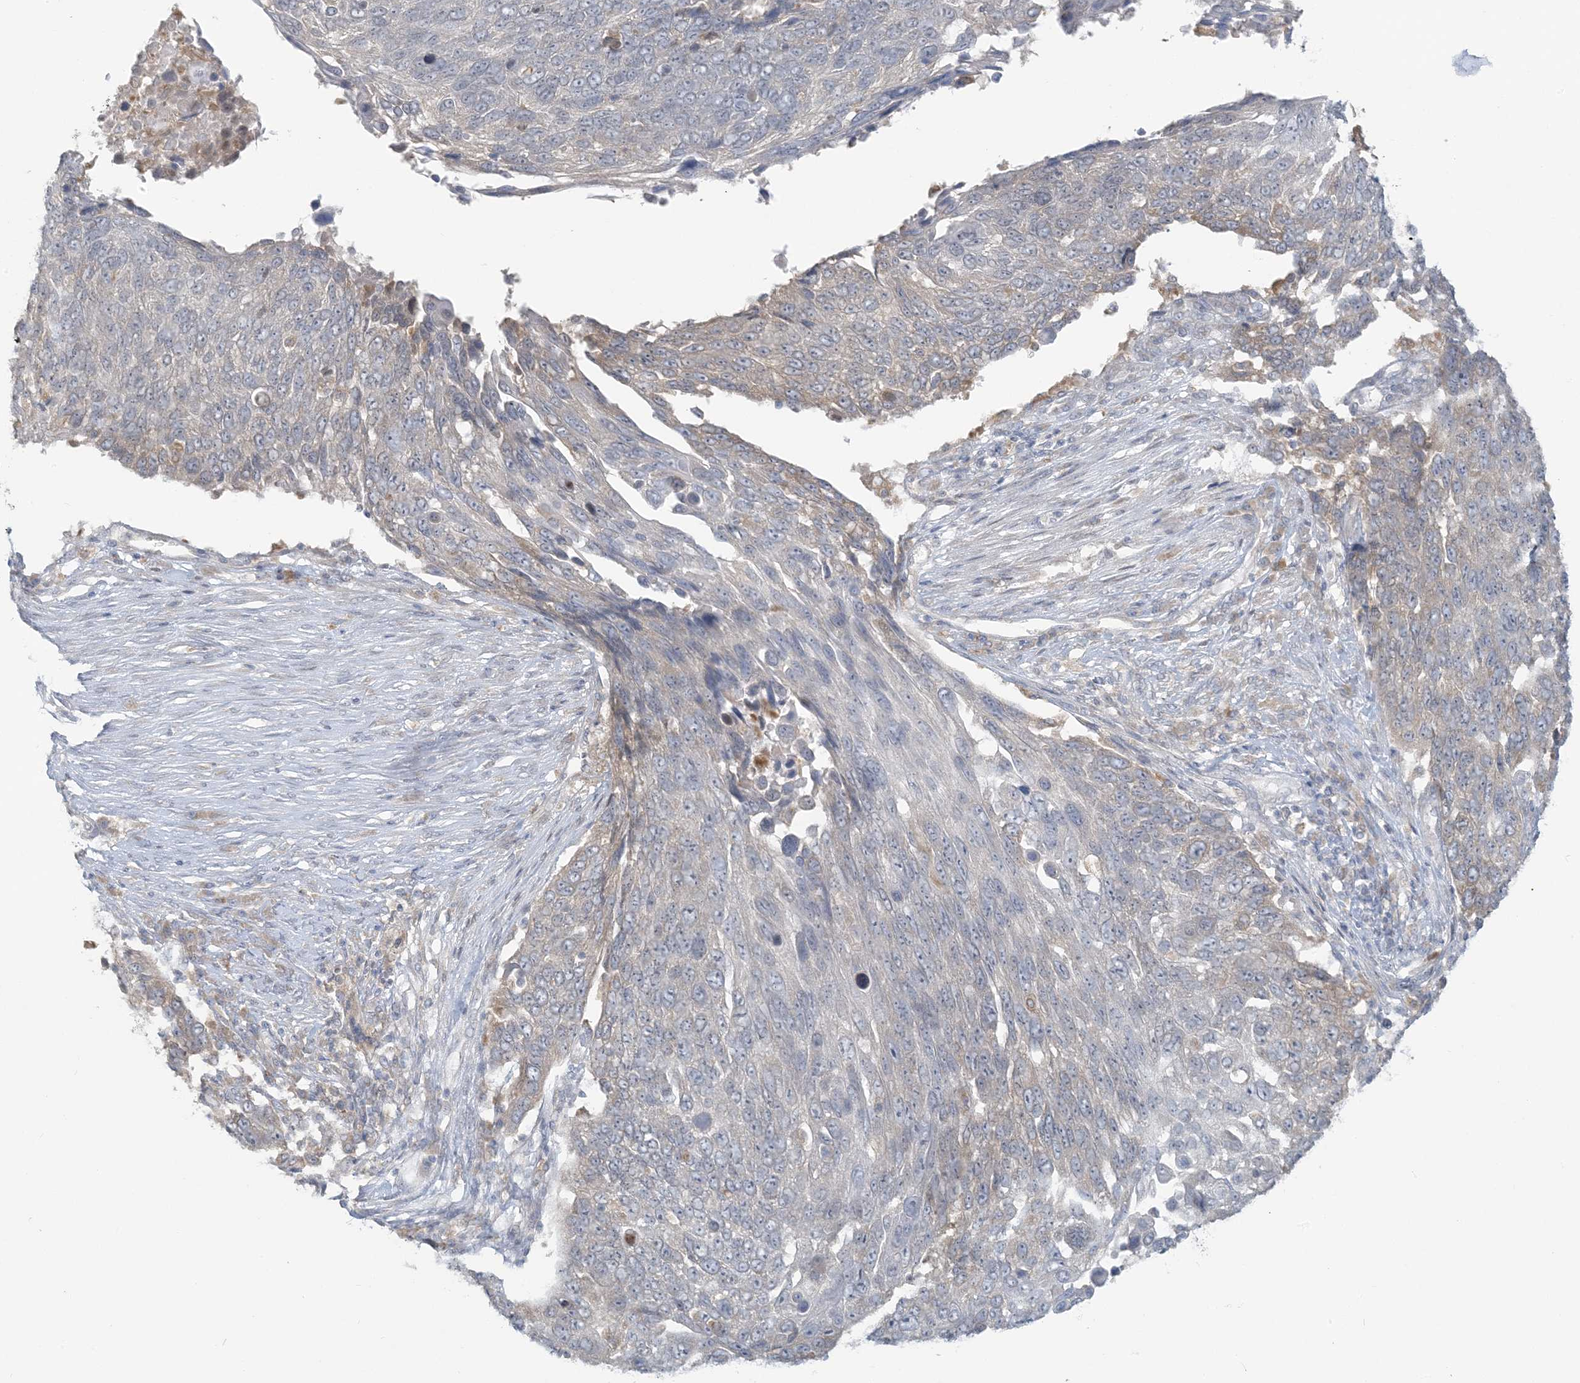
{"staining": {"intensity": "weak", "quantity": "<25%", "location": "cytoplasmic/membranous"}, "tissue": "lung cancer", "cell_type": "Tumor cells", "image_type": "cancer", "snomed": [{"axis": "morphology", "description": "Squamous cell carcinoma, NOS"}, {"axis": "topography", "description": "Lung"}], "caption": "Protein analysis of lung squamous cell carcinoma reveals no significant staining in tumor cells.", "gene": "EEFSEC", "patient": {"sex": "male", "age": 66}}